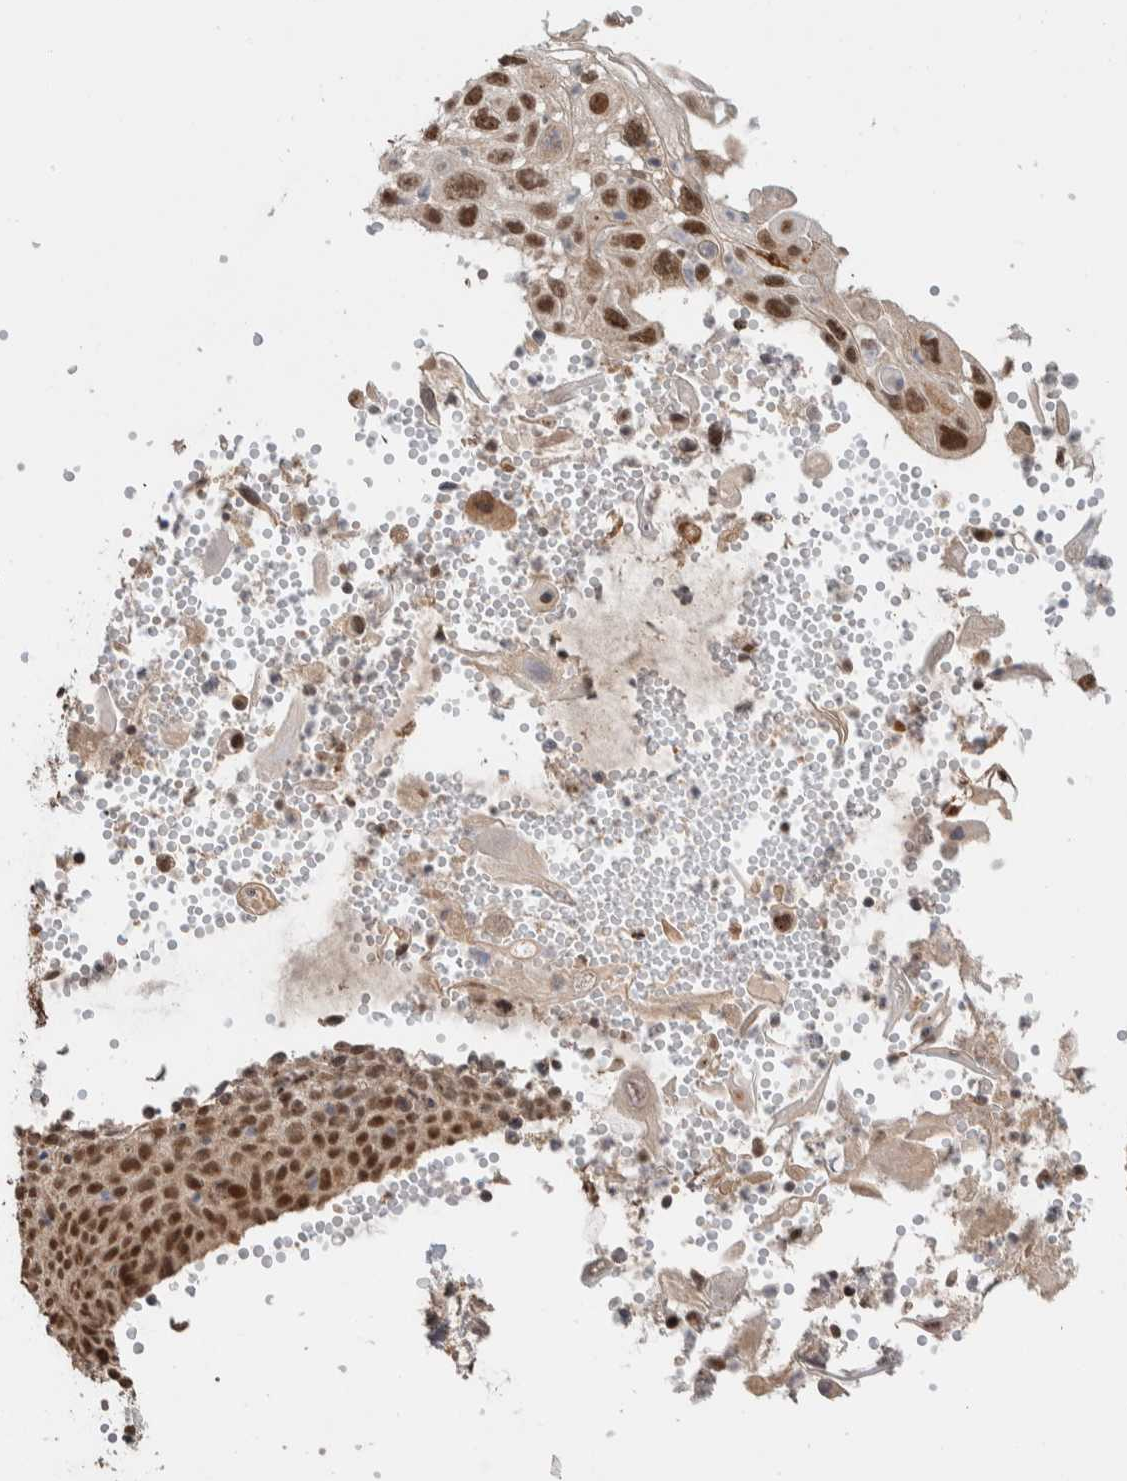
{"staining": {"intensity": "strong", "quantity": ">75%", "location": "nuclear"}, "tissue": "cervical cancer", "cell_type": "Tumor cells", "image_type": "cancer", "snomed": [{"axis": "morphology", "description": "Squamous cell carcinoma, NOS"}, {"axis": "topography", "description": "Cervix"}], "caption": "High-power microscopy captured an IHC photomicrograph of cervical squamous cell carcinoma, revealing strong nuclear expression in about >75% of tumor cells. Nuclei are stained in blue.", "gene": "TNRC18", "patient": {"sex": "female", "age": 70}}